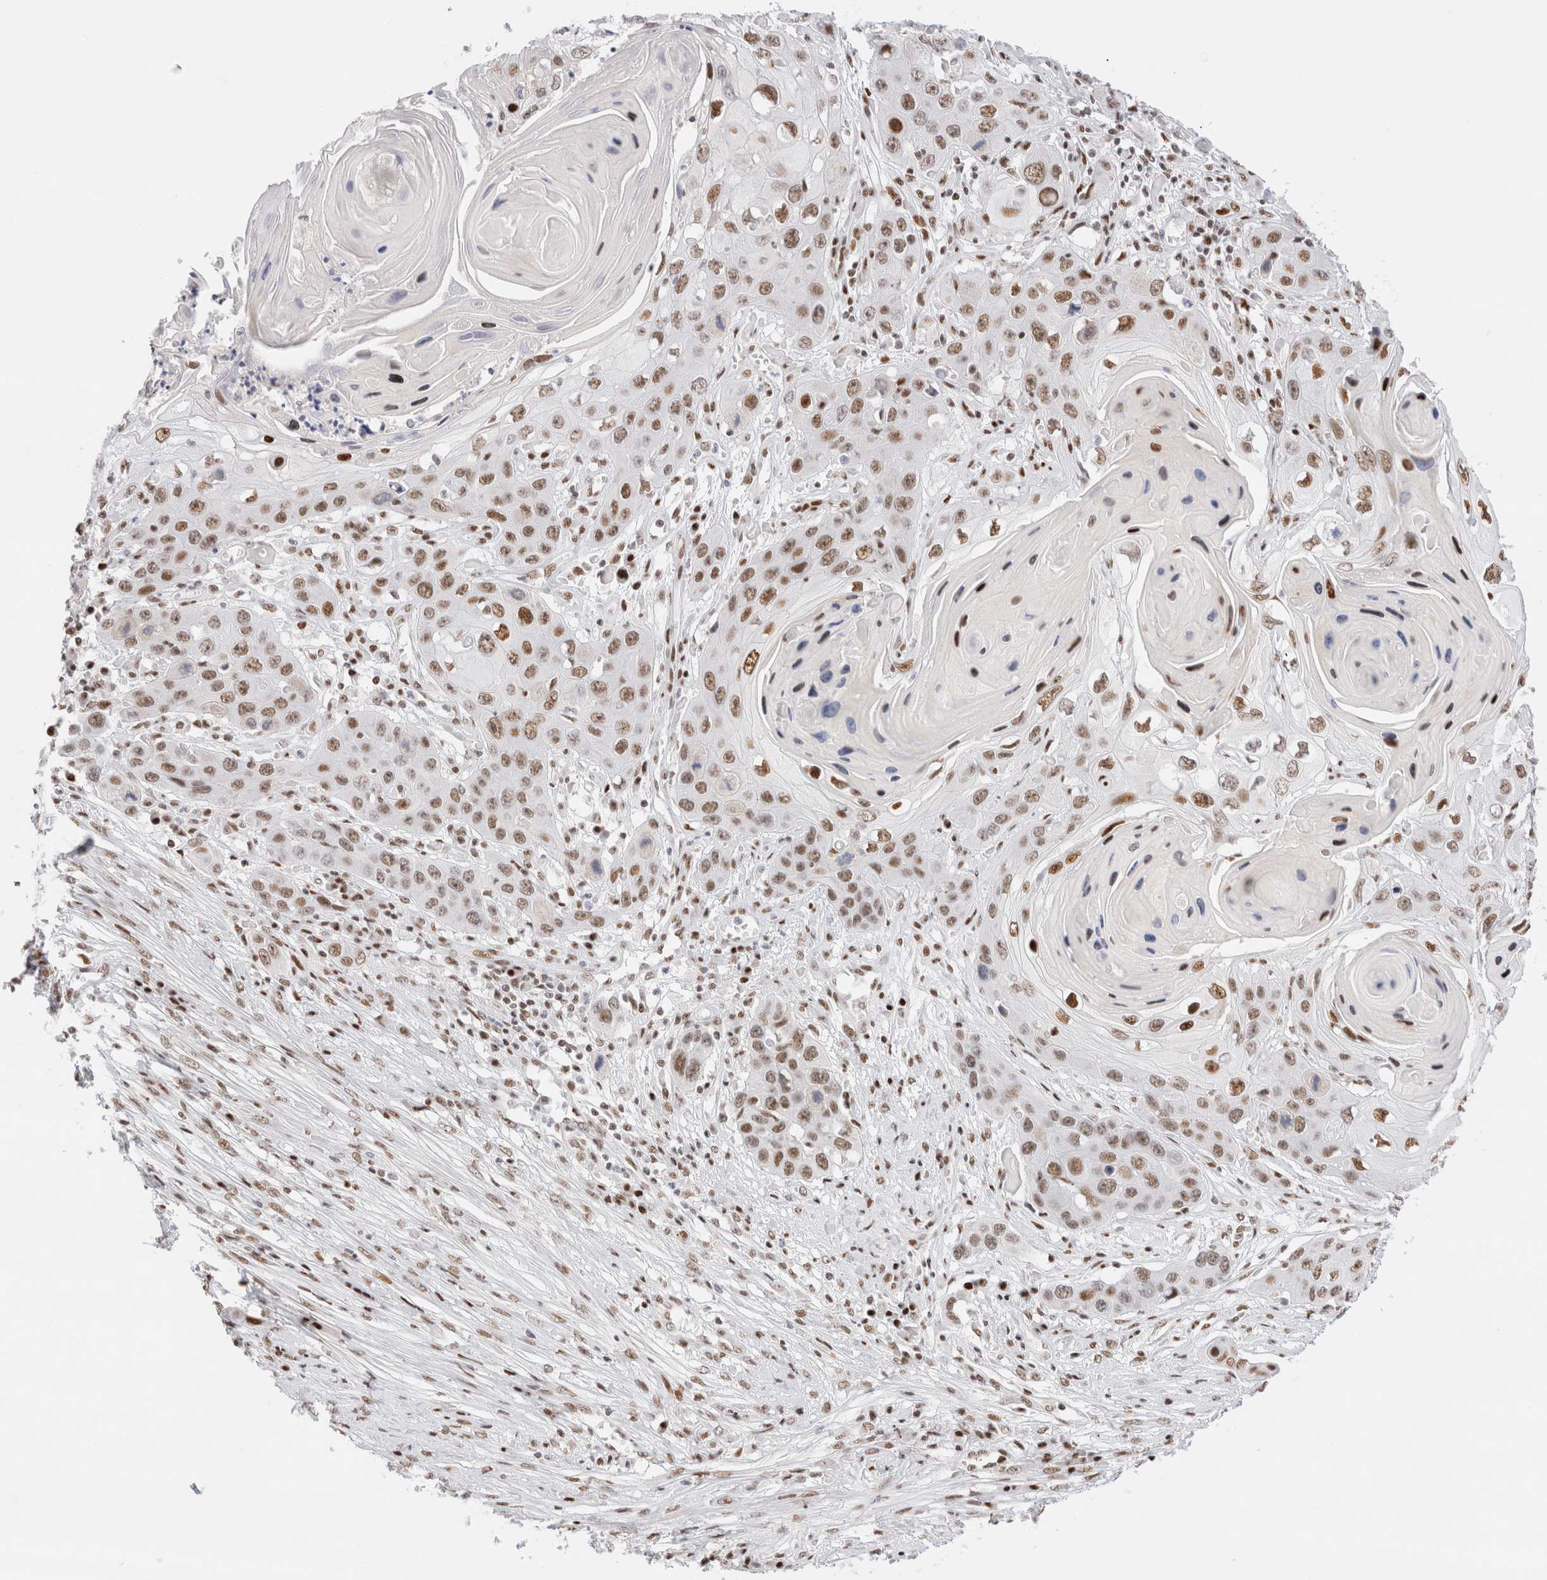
{"staining": {"intensity": "moderate", "quantity": ">75%", "location": "nuclear"}, "tissue": "skin cancer", "cell_type": "Tumor cells", "image_type": "cancer", "snomed": [{"axis": "morphology", "description": "Squamous cell carcinoma, NOS"}, {"axis": "topography", "description": "Skin"}], "caption": "Human skin cancer (squamous cell carcinoma) stained for a protein (brown) exhibits moderate nuclear positive positivity in approximately >75% of tumor cells.", "gene": "ZNF282", "patient": {"sex": "male", "age": 55}}